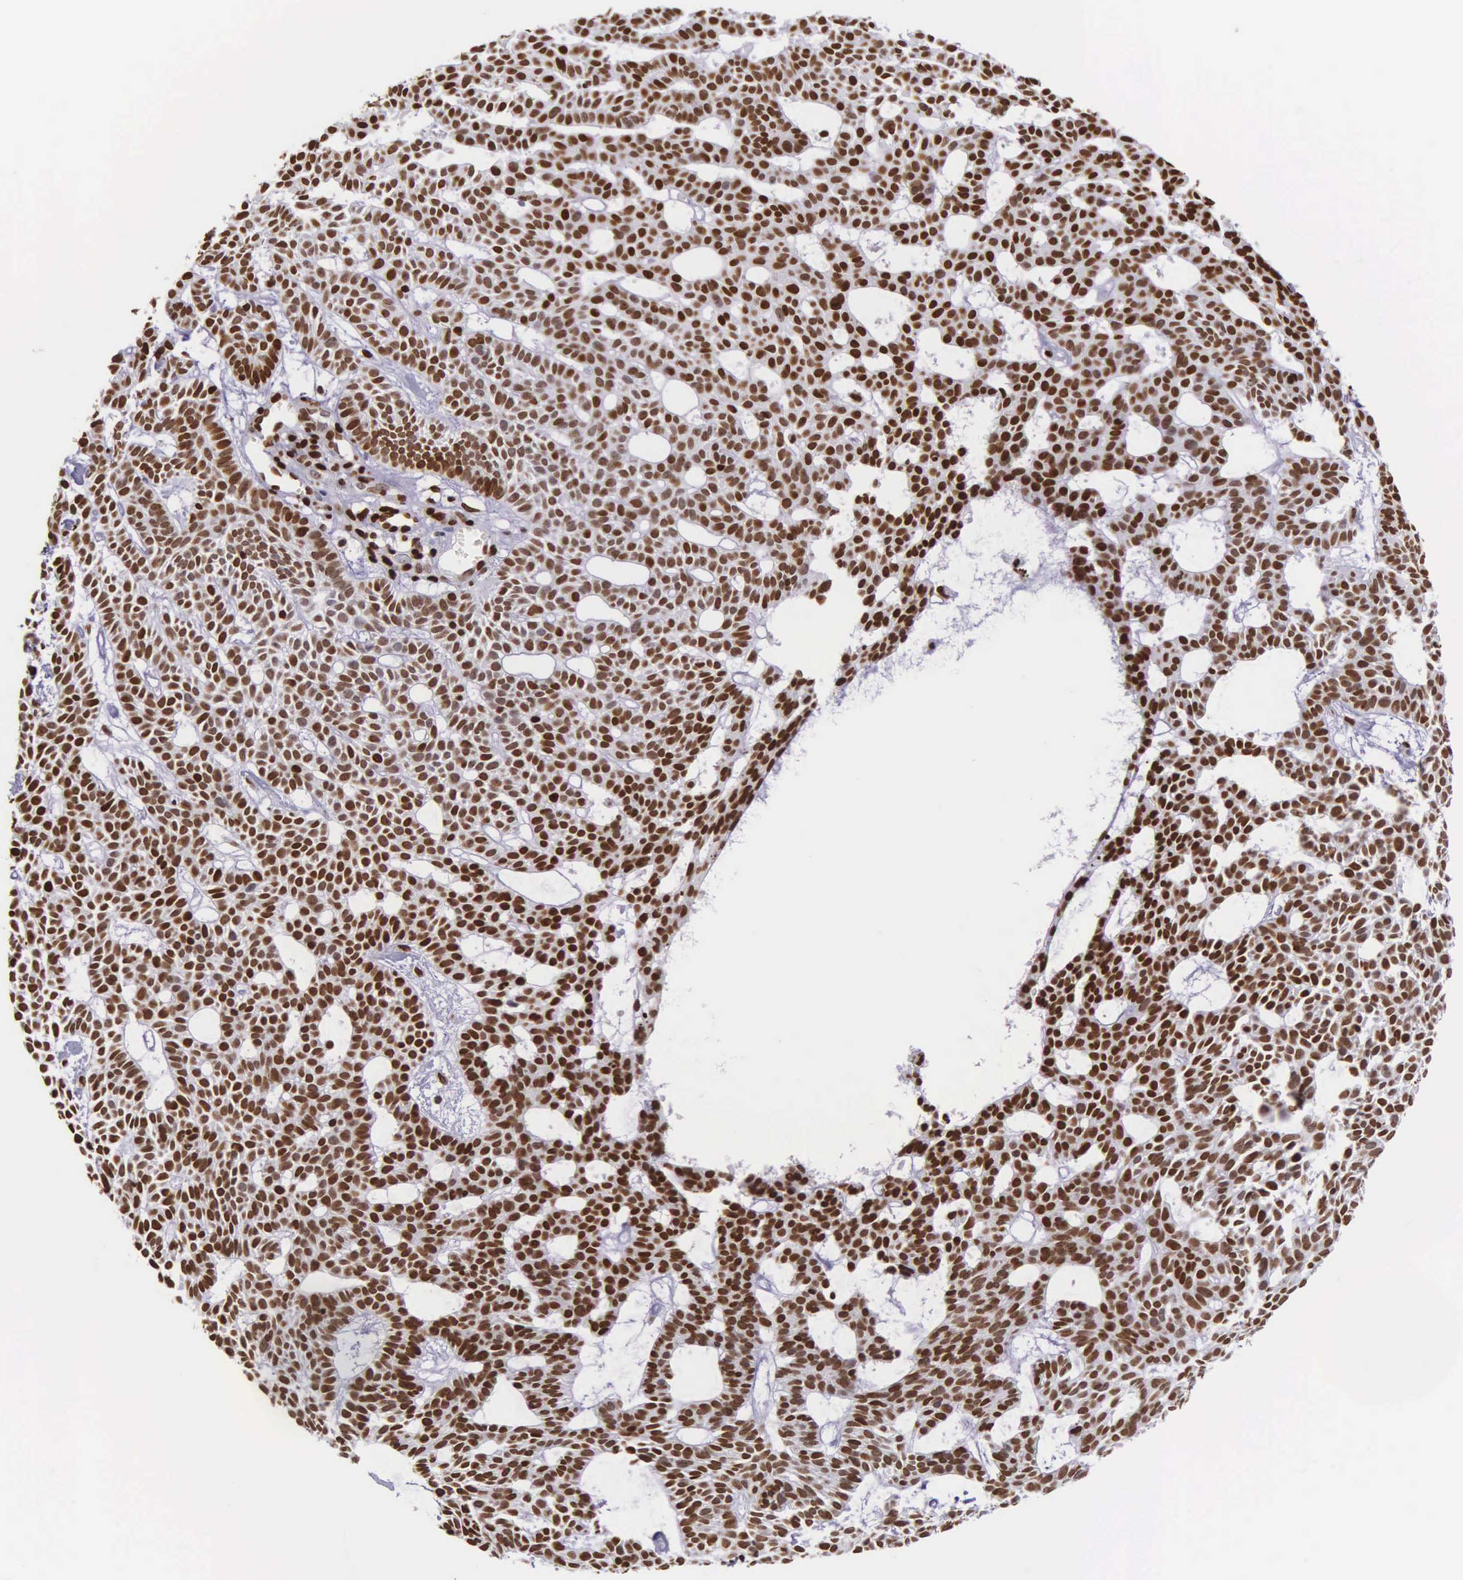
{"staining": {"intensity": "strong", "quantity": ">75%", "location": "nuclear"}, "tissue": "skin cancer", "cell_type": "Tumor cells", "image_type": "cancer", "snomed": [{"axis": "morphology", "description": "Basal cell carcinoma"}, {"axis": "topography", "description": "Skin"}], "caption": "The photomicrograph shows a brown stain indicating the presence of a protein in the nuclear of tumor cells in skin cancer (basal cell carcinoma).", "gene": "H1-0", "patient": {"sex": "male", "age": 75}}